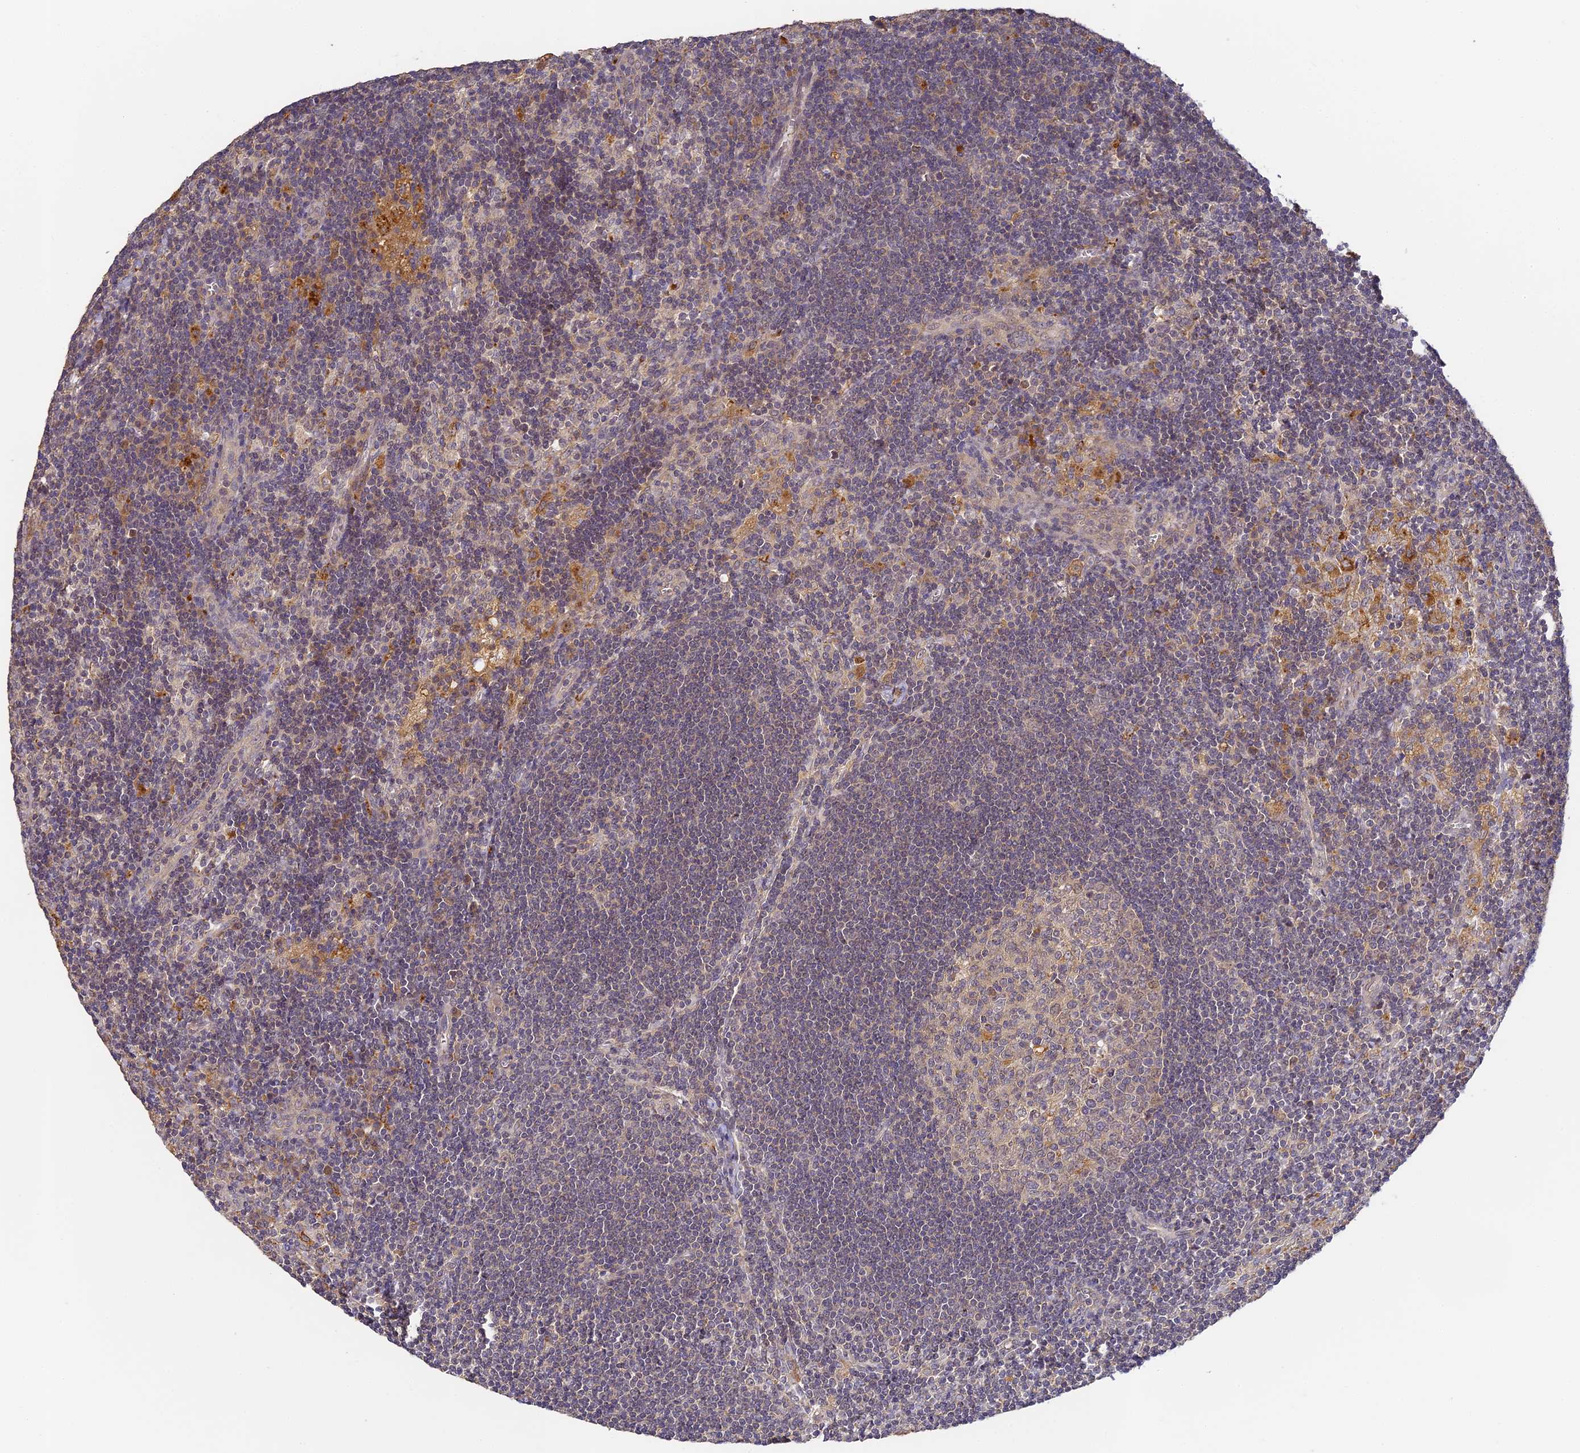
{"staining": {"intensity": "negative", "quantity": "none", "location": "none"}, "tissue": "lymph node", "cell_type": "Germinal center cells", "image_type": "normal", "snomed": [{"axis": "morphology", "description": "Normal tissue, NOS"}, {"axis": "topography", "description": "Lymph node"}], "caption": "Immunohistochemical staining of benign human lymph node displays no significant positivity in germinal center cells. The staining is performed using DAB (3,3'-diaminobenzidine) brown chromogen with nuclei counter-stained in using hematoxylin.", "gene": "YAE1", "patient": {"sex": "male", "age": 24}}